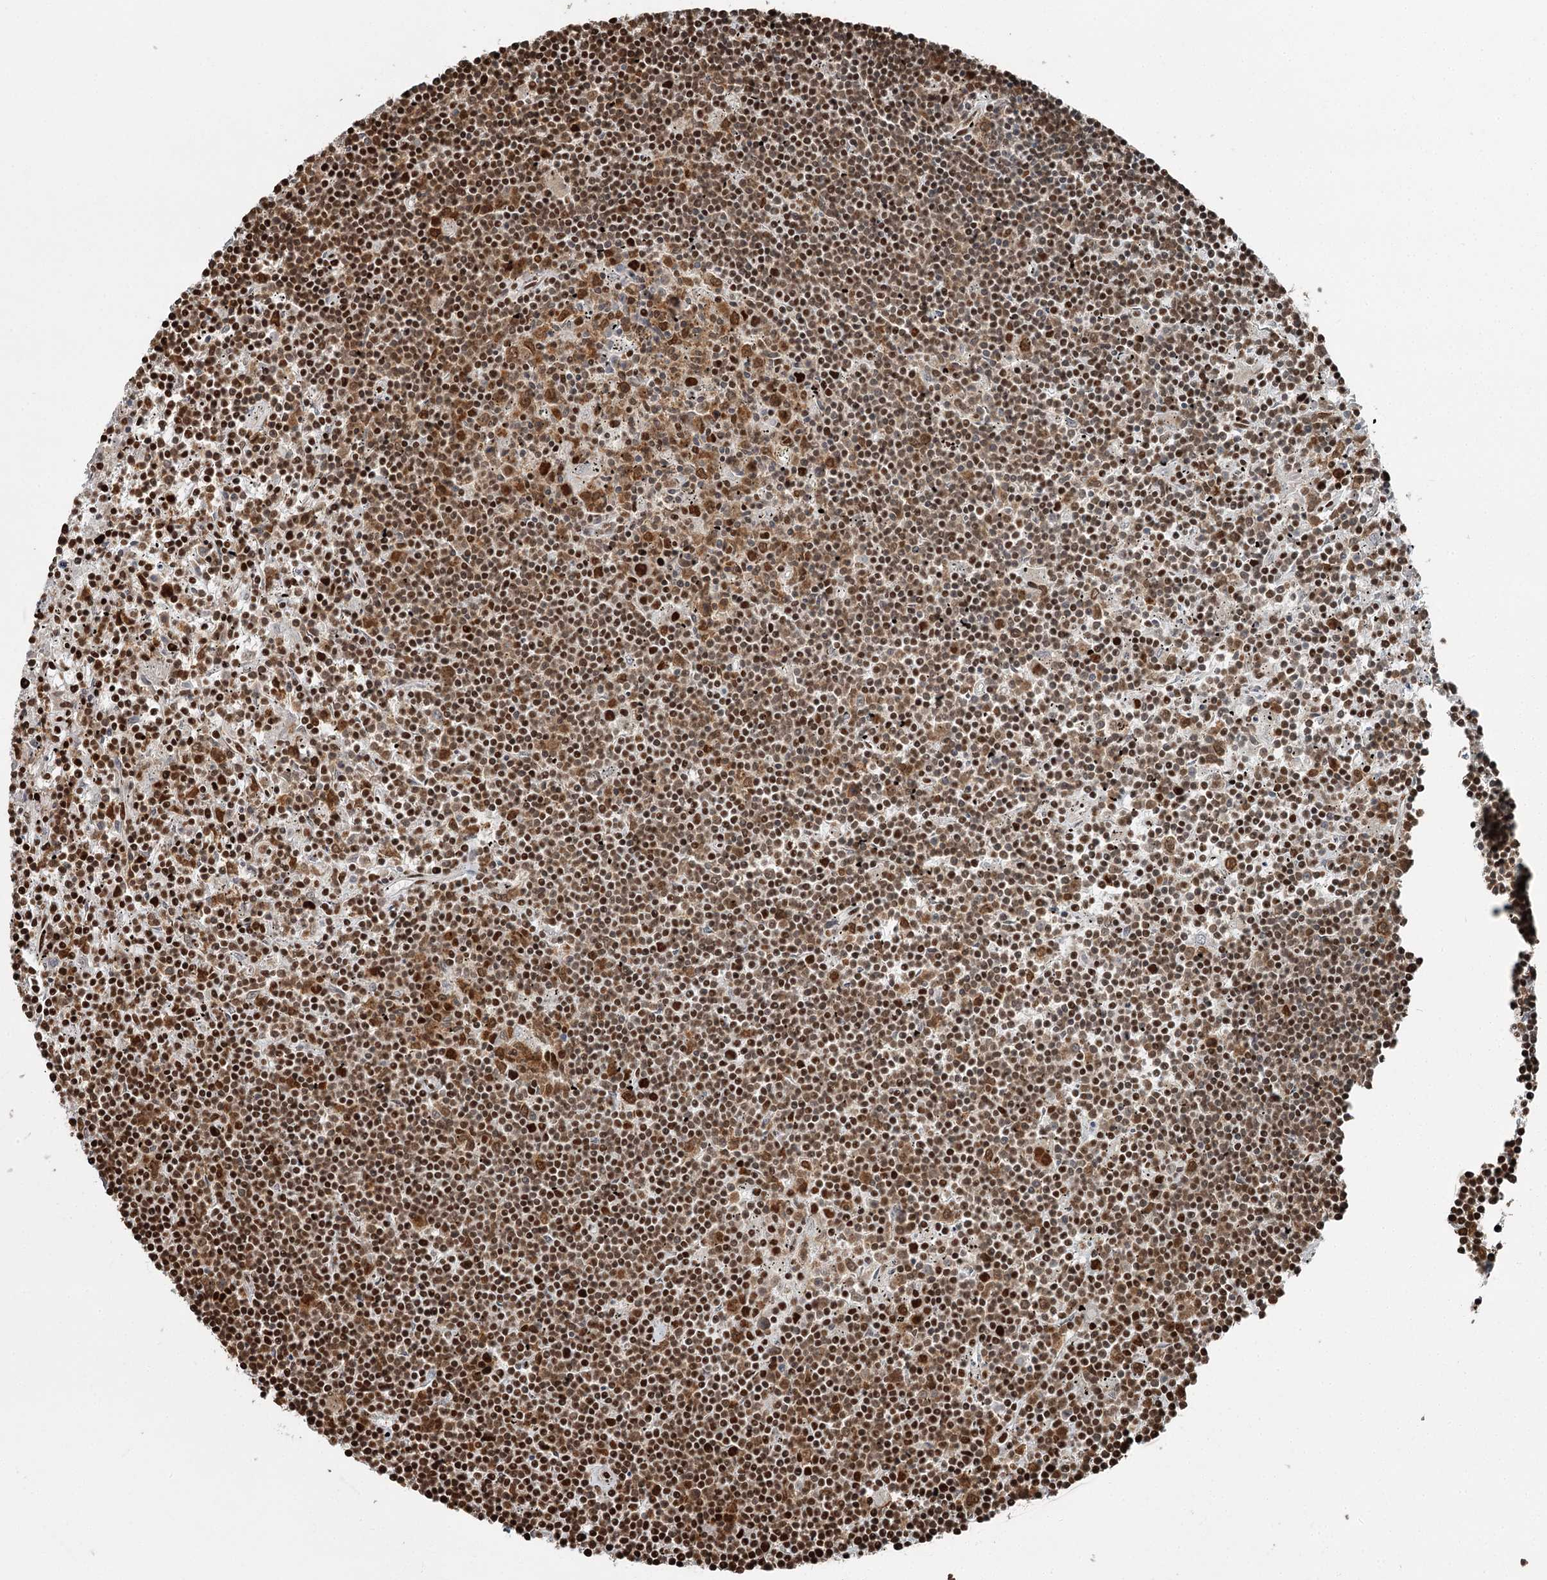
{"staining": {"intensity": "strong", "quantity": ">75%", "location": "nuclear"}, "tissue": "lymphoma", "cell_type": "Tumor cells", "image_type": "cancer", "snomed": [{"axis": "morphology", "description": "Malignant lymphoma, non-Hodgkin's type, Low grade"}, {"axis": "topography", "description": "Spleen"}], "caption": "A micrograph of lymphoma stained for a protein displays strong nuclear brown staining in tumor cells.", "gene": "RBBP7", "patient": {"sex": "male", "age": 76}}